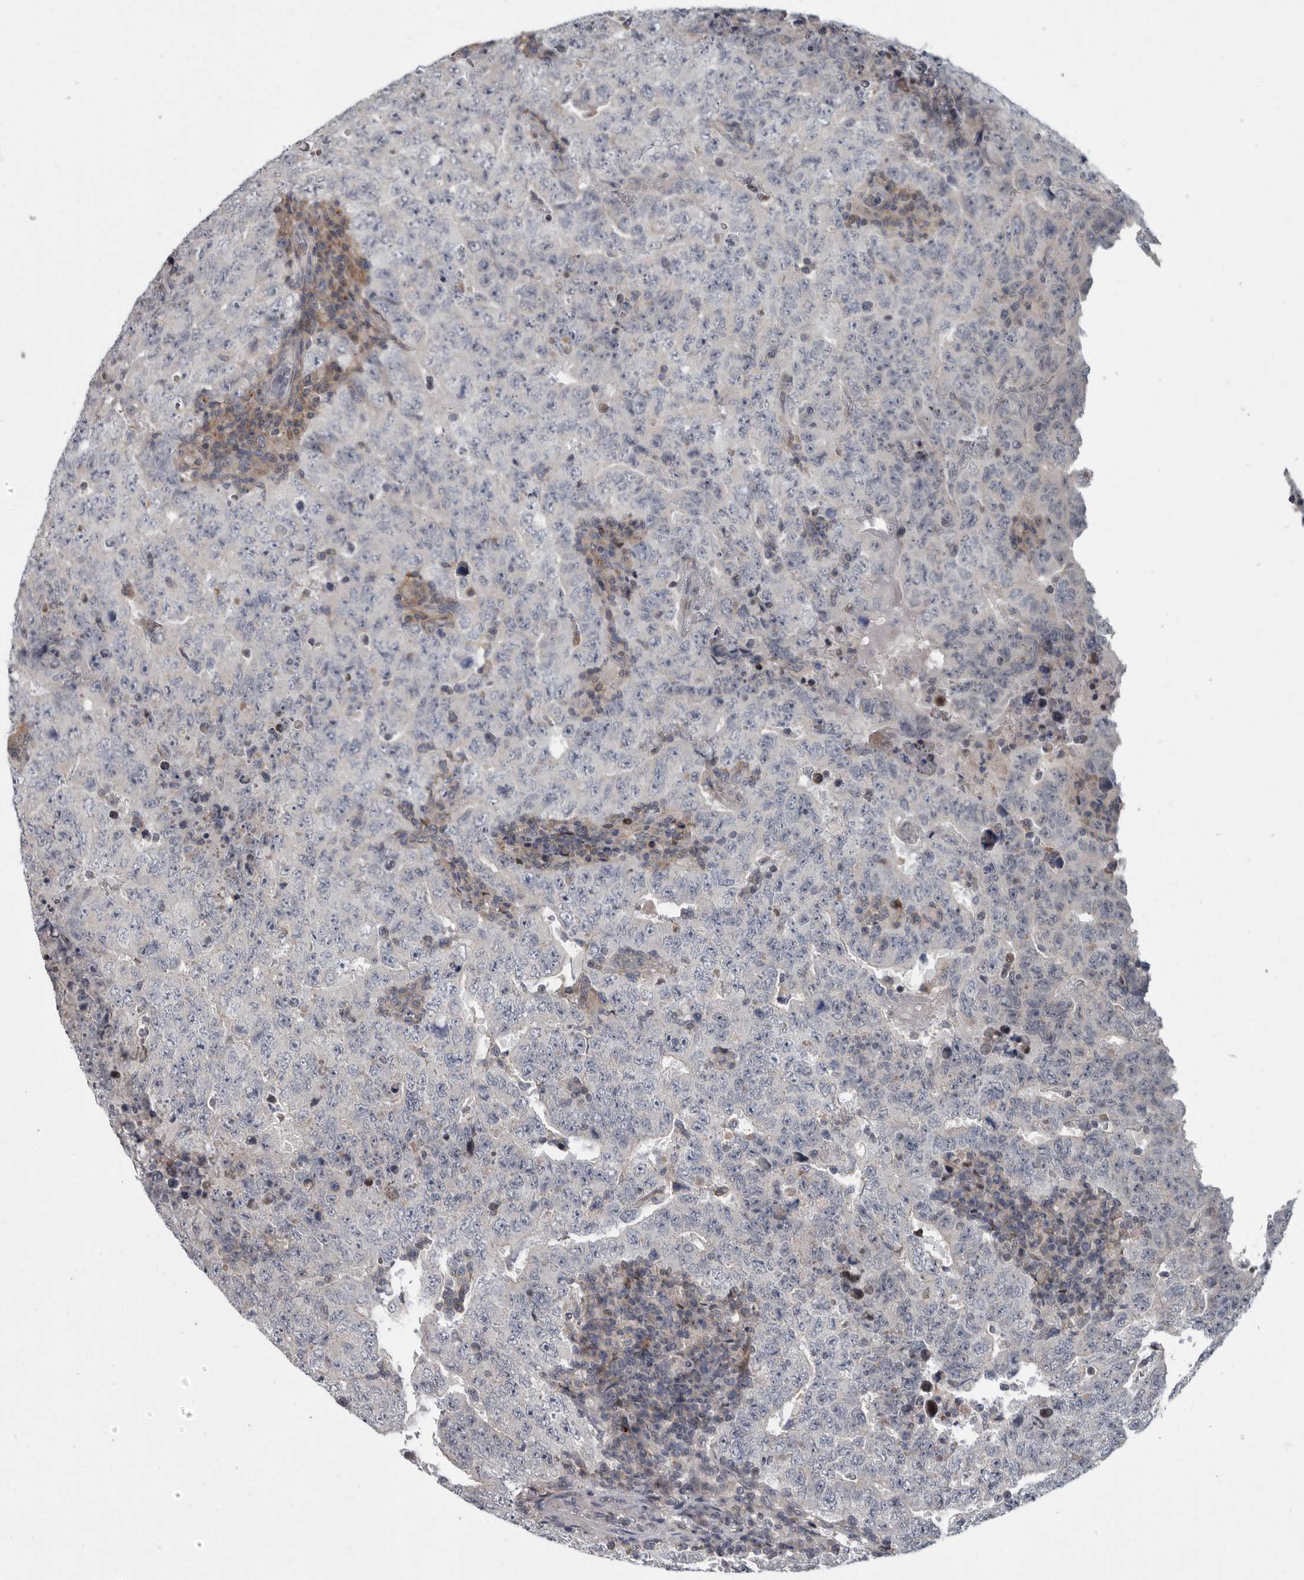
{"staining": {"intensity": "negative", "quantity": "none", "location": "none"}, "tissue": "testis cancer", "cell_type": "Tumor cells", "image_type": "cancer", "snomed": [{"axis": "morphology", "description": "Carcinoma, Embryonal, NOS"}, {"axis": "topography", "description": "Testis"}], "caption": "Immunohistochemical staining of testis cancer exhibits no significant staining in tumor cells. (IHC, brightfield microscopy, high magnification).", "gene": "PDE7A", "patient": {"sex": "male", "age": 26}}